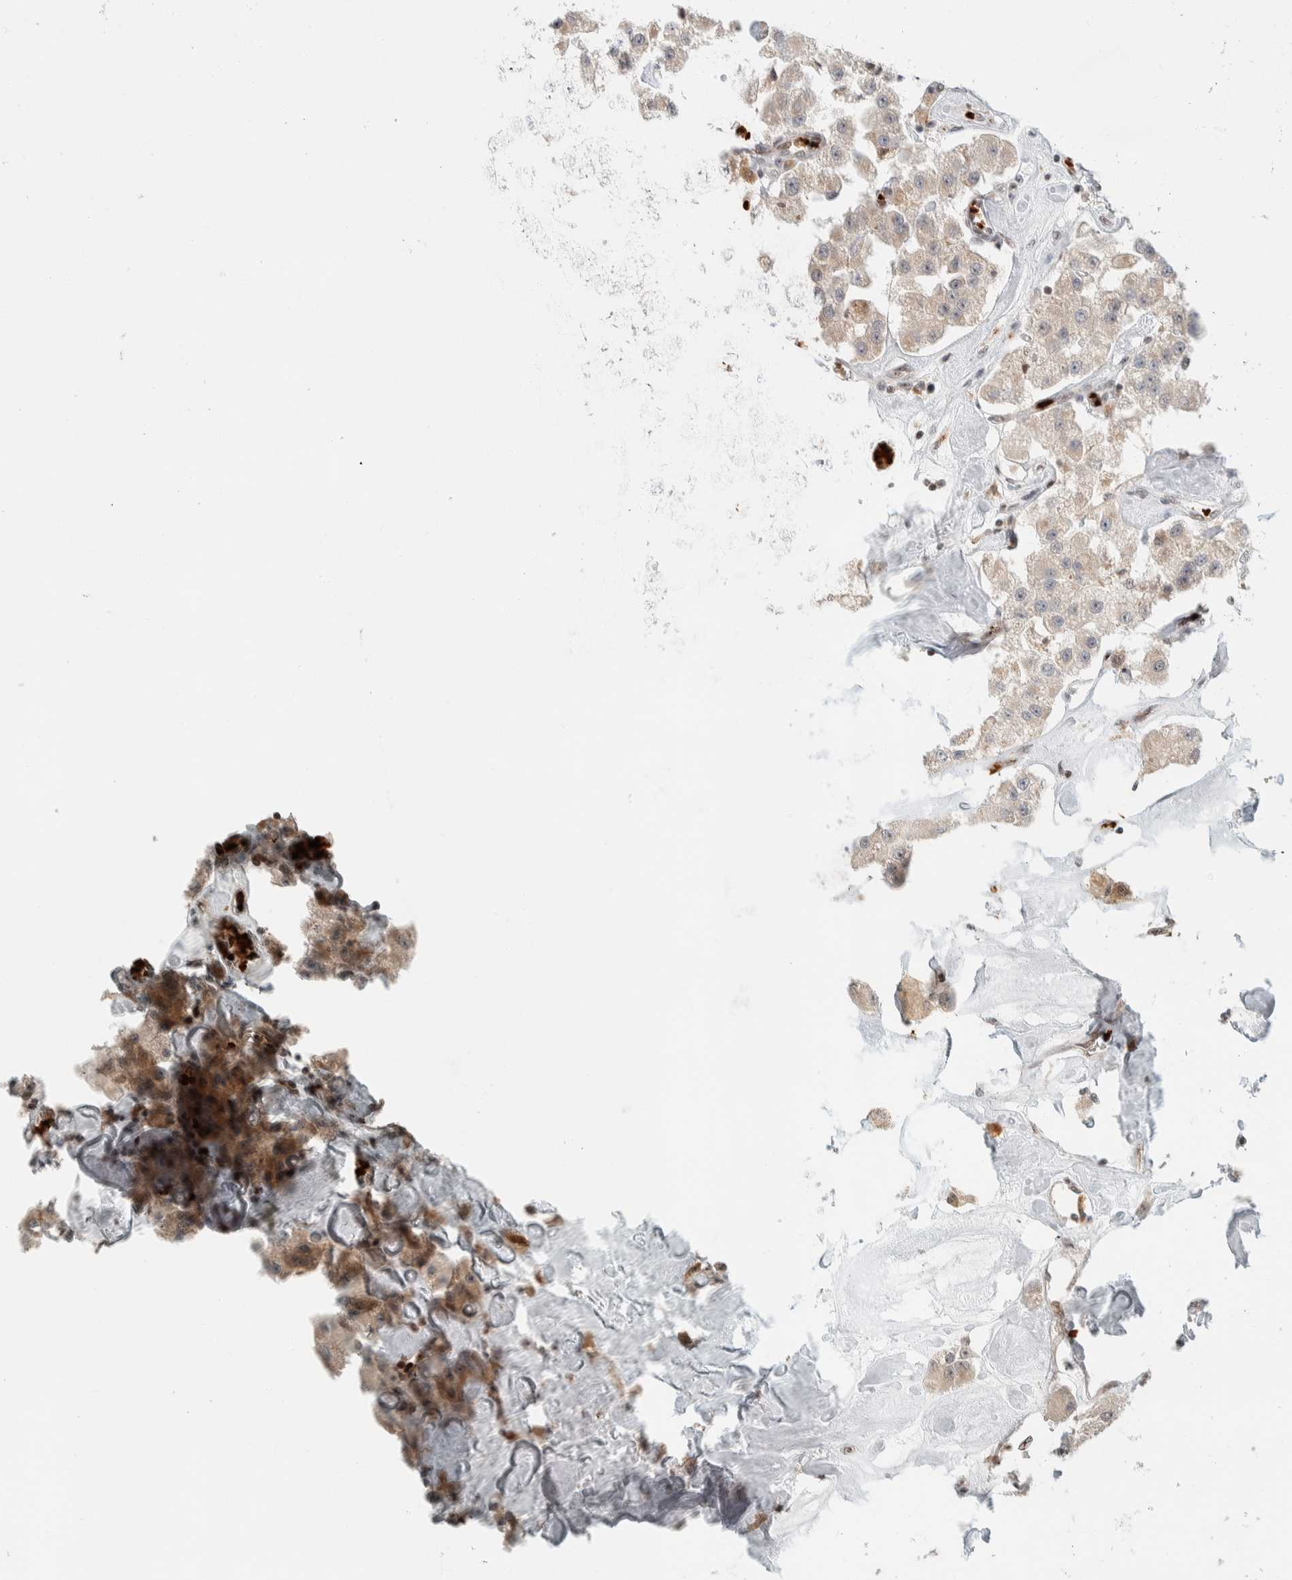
{"staining": {"intensity": "weak", "quantity": "<25%", "location": "cytoplasmic/membranous,nuclear"}, "tissue": "carcinoid", "cell_type": "Tumor cells", "image_type": "cancer", "snomed": [{"axis": "morphology", "description": "Carcinoid, malignant, NOS"}, {"axis": "topography", "description": "Pancreas"}], "caption": "DAB (3,3'-diaminobenzidine) immunohistochemical staining of carcinoid reveals no significant staining in tumor cells.", "gene": "ZBTB2", "patient": {"sex": "male", "age": 41}}